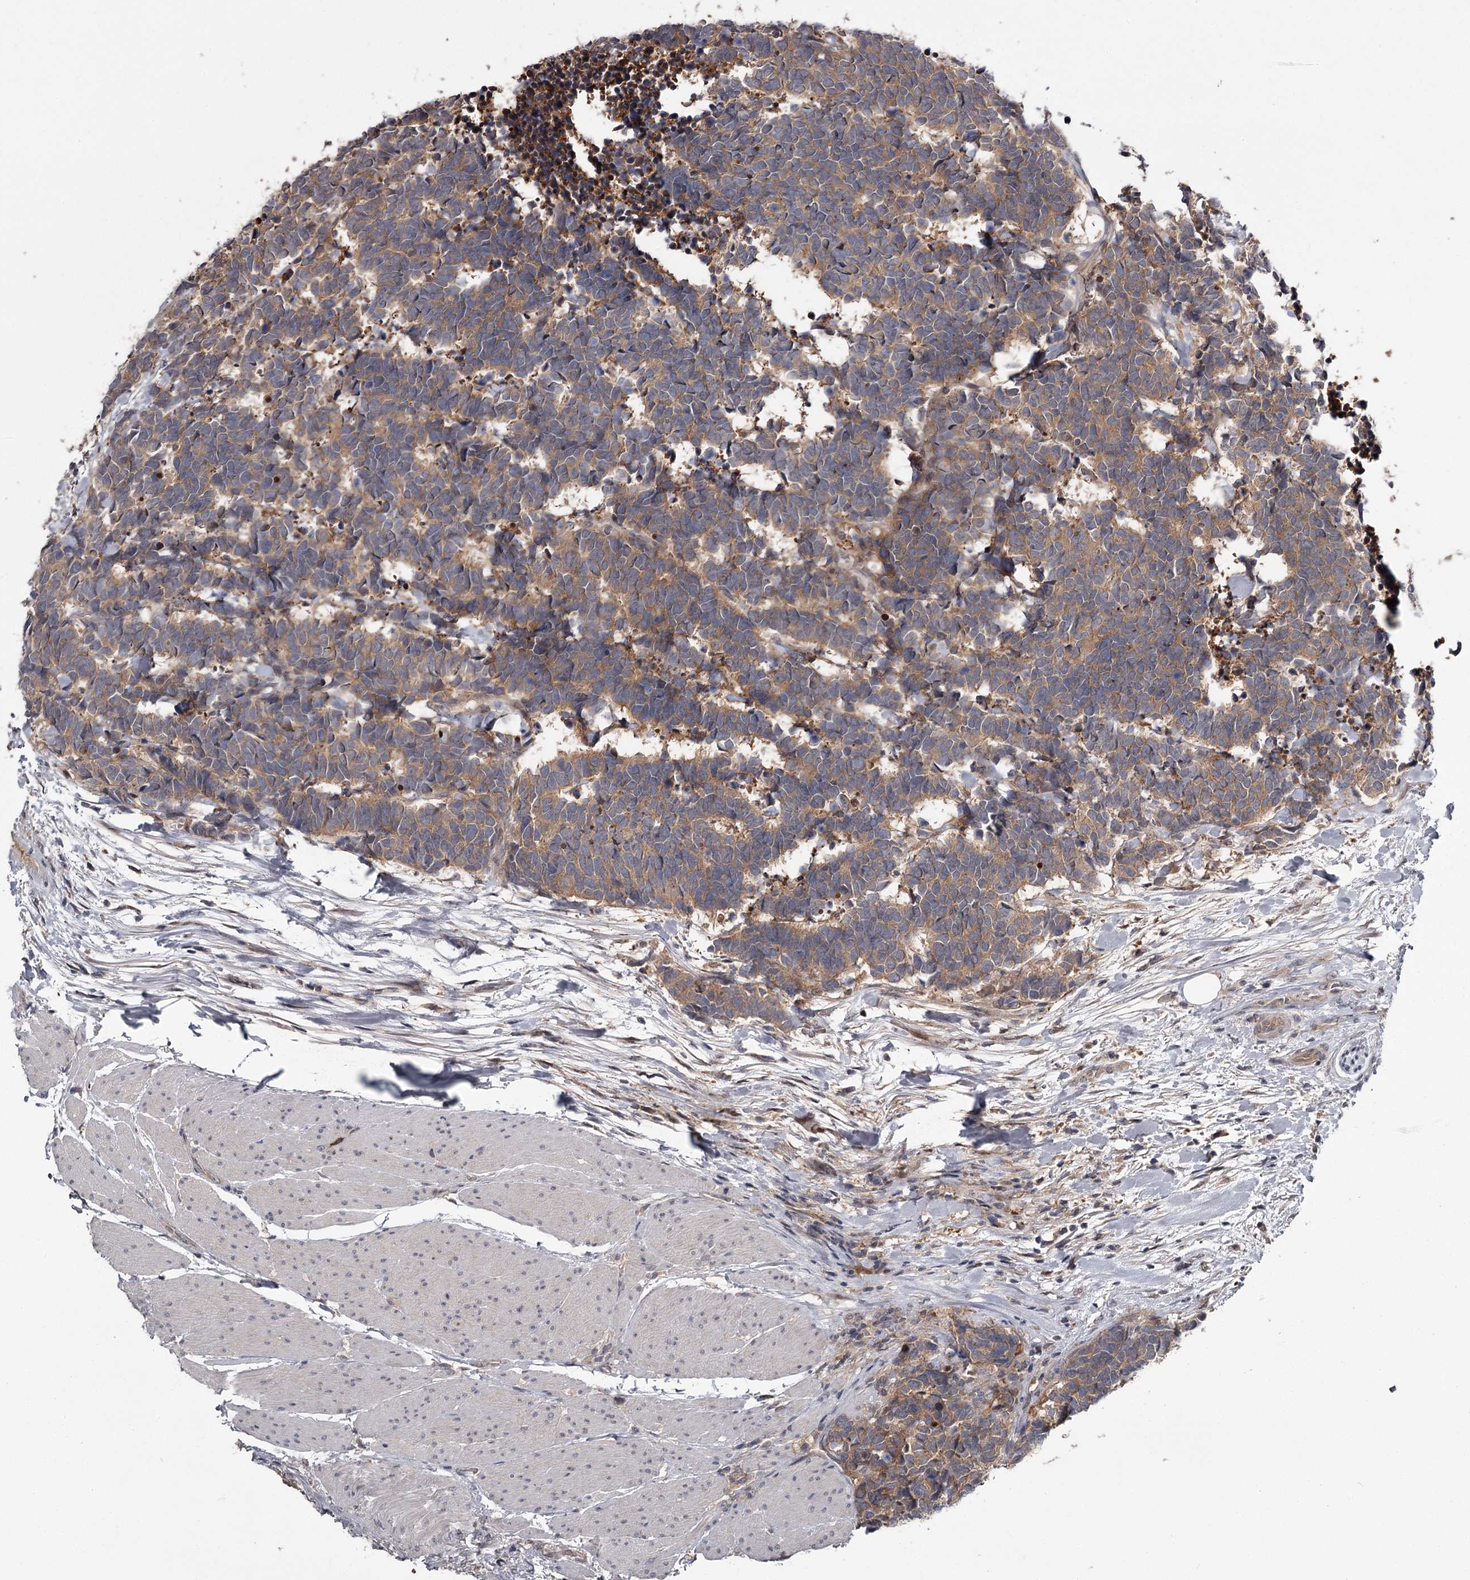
{"staining": {"intensity": "moderate", "quantity": ">75%", "location": "cytoplasmic/membranous"}, "tissue": "carcinoid", "cell_type": "Tumor cells", "image_type": "cancer", "snomed": [{"axis": "morphology", "description": "Carcinoma, NOS"}, {"axis": "morphology", "description": "Carcinoid, malignant, NOS"}, {"axis": "topography", "description": "Urinary bladder"}], "caption": "This histopathology image displays immunohistochemistry staining of carcinoid, with medium moderate cytoplasmic/membranous staining in about >75% of tumor cells.", "gene": "DAO", "patient": {"sex": "male", "age": 57}}